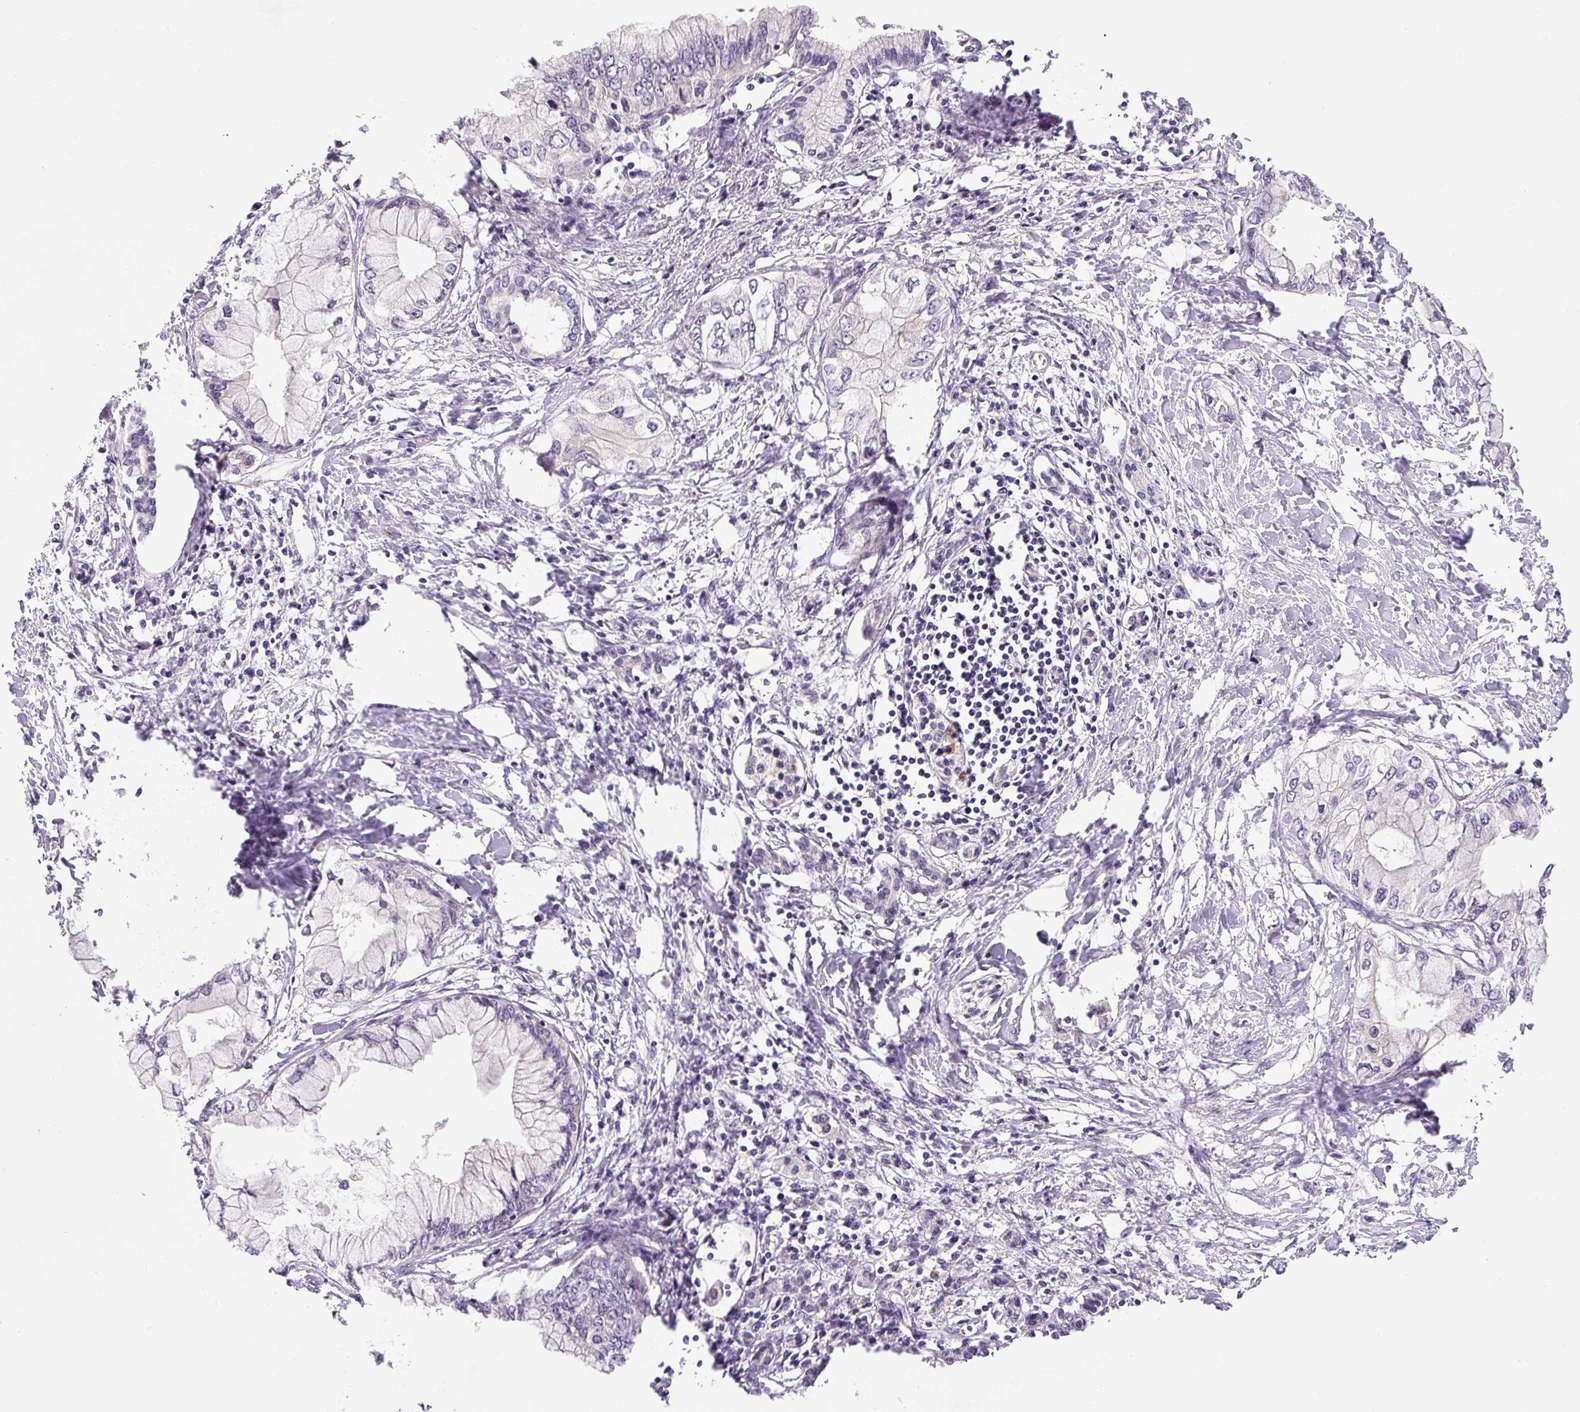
{"staining": {"intensity": "negative", "quantity": "none", "location": "none"}, "tissue": "pancreatic cancer", "cell_type": "Tumor cells", "image_type": "cancer", "snomed": [{"axis": "morphology", "description": "Adenocarcinoma, NOS"}, {"axis": "topography", "description": "Pancreas"}], "caption": "Tumor cells show no significant positivity in pancreatic cancer.", "gene": "PCM1", "patient": {"sex": "male", "age": 48}}